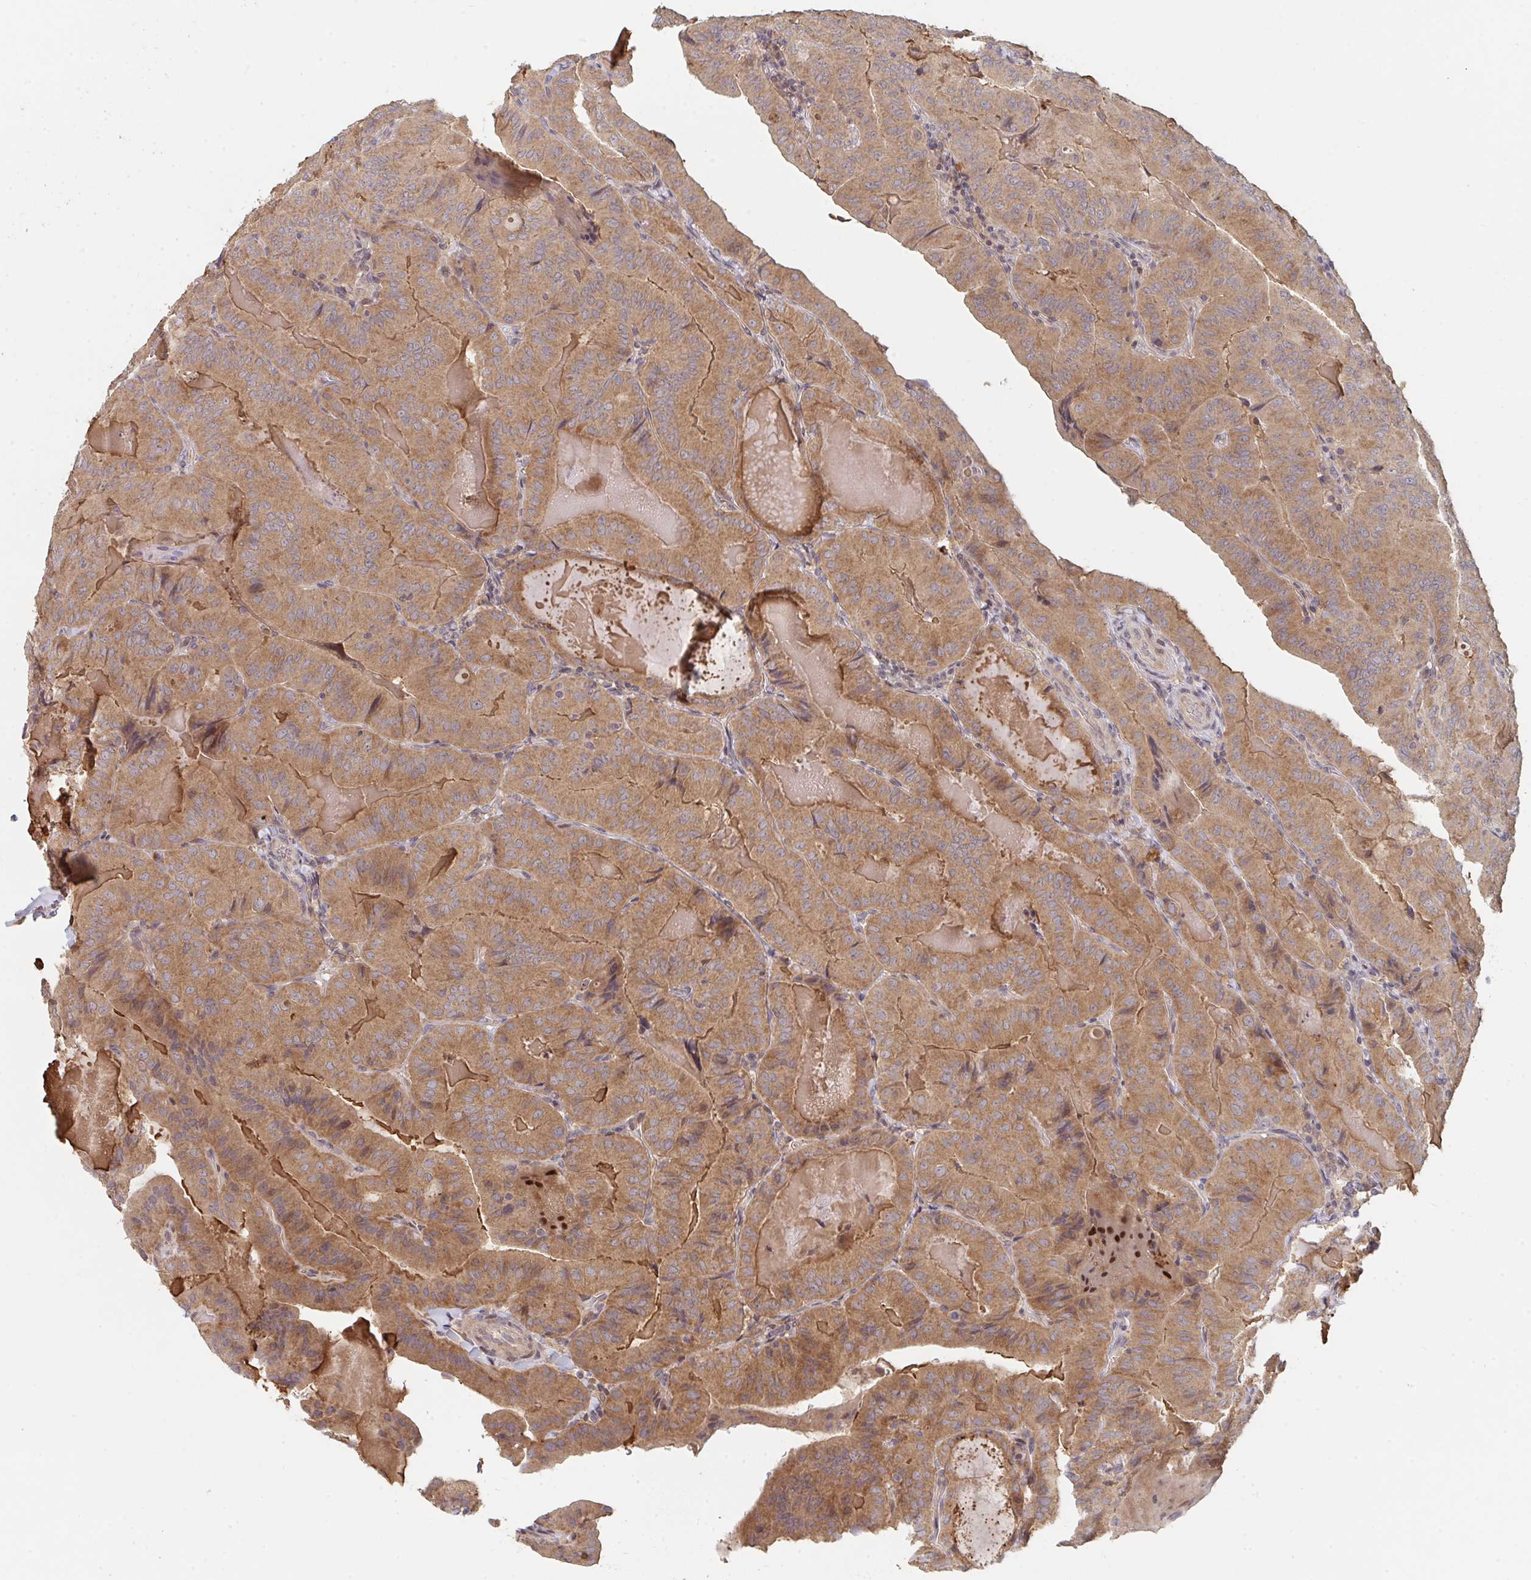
{"staining": {"intensity": "moderate", "quantity": ">75%", "location": "cytoplasmic/membranous"}, "tissue": "thyroid cancer", "cell_type": "Tumor cells", "image_type": "cancer", "snomed": [{"axis": "morphology", "description": "Papillary adenocarcinoma, NOS"}, {"axis": "topography", "description": "Thyroid gland"}], "caption": "The photomicrograph reveals immunohistochemical staining of thyroid cancer (papillary adenocarcinoma). There is moderate cytoplasmic/membranous staining is present in approximately >75% of tumor cells. (Brightfield microscopy of DAB IHC at high magnification).", "gene": "DCST1", "patient": {"sex": "female", "age": 68}}